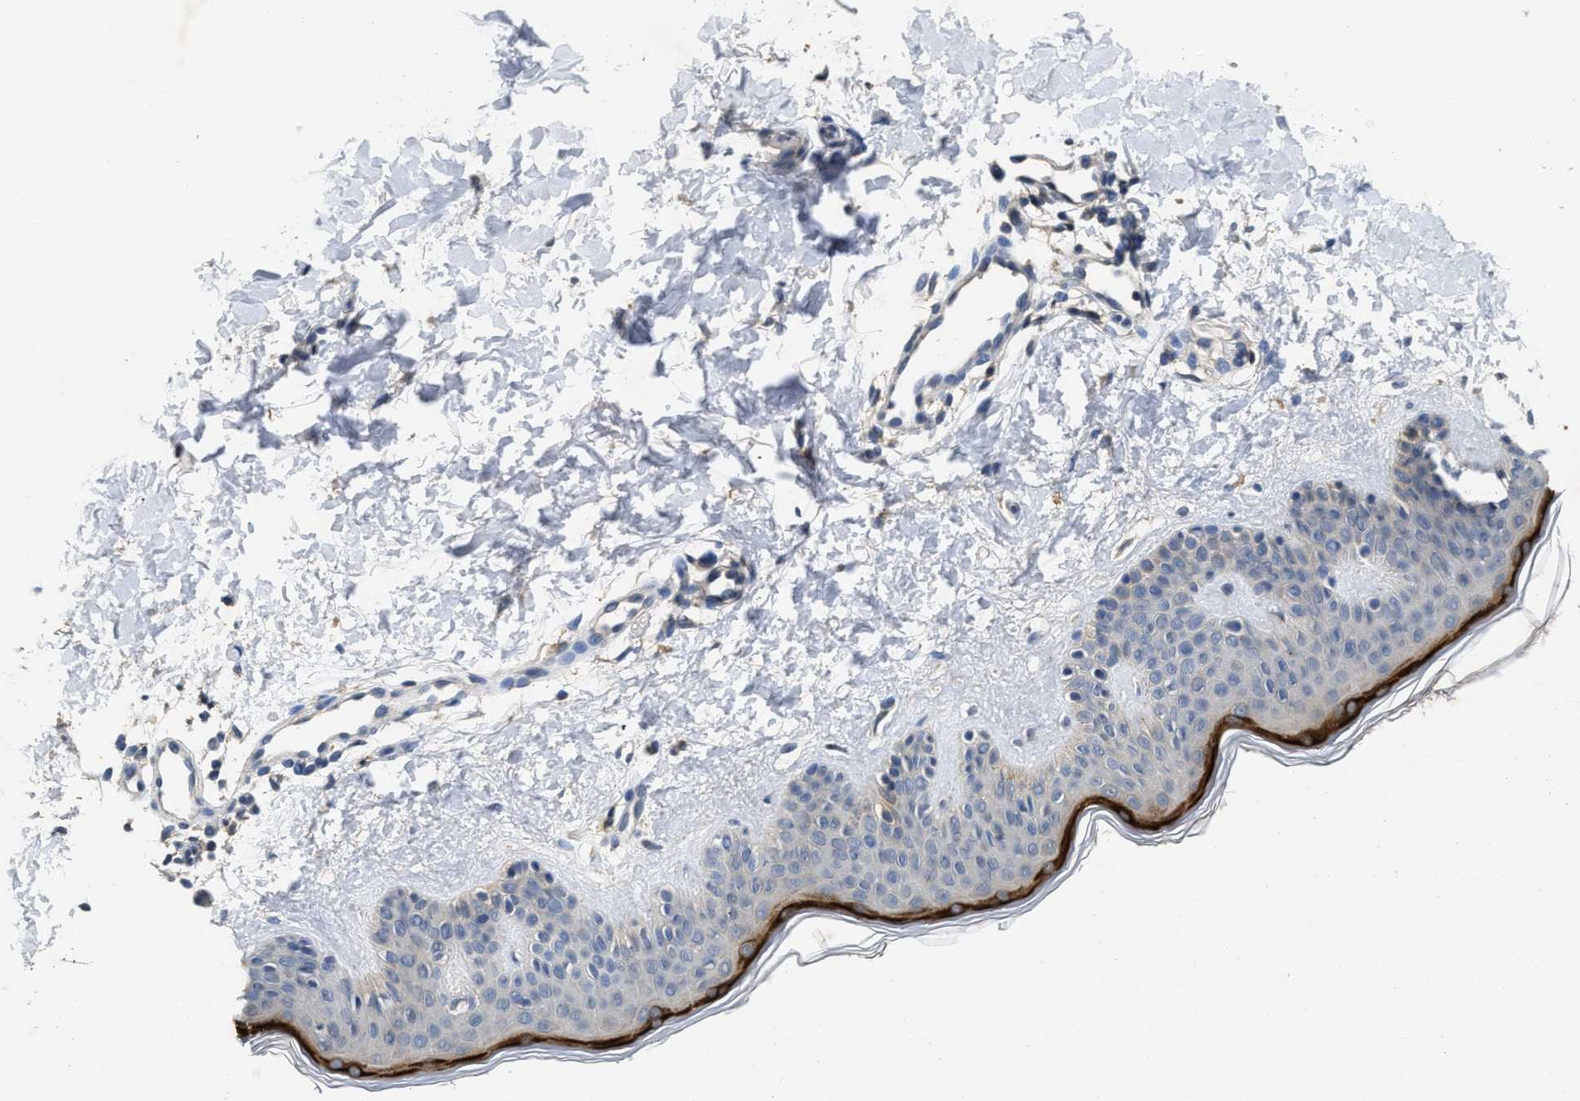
{"staining": {"intensity": "negative", "quantity": "none", "location": "none"}, "tissue": "skin", "cell_type": "Fibroblasts", "image_type": "normal", "snomed": [{"axis": "morphology", "description": "Normal tissue, NOS"}, {"axis": "topography", "description": "Skin"}], "caption": "Fibroblasts show no significant positivity in unremarkable skin. (DAB immunohistochemistry with hematoxylin counter stain).", "gene": "INHA", "patient": {"sex": "male", "age": 30}}